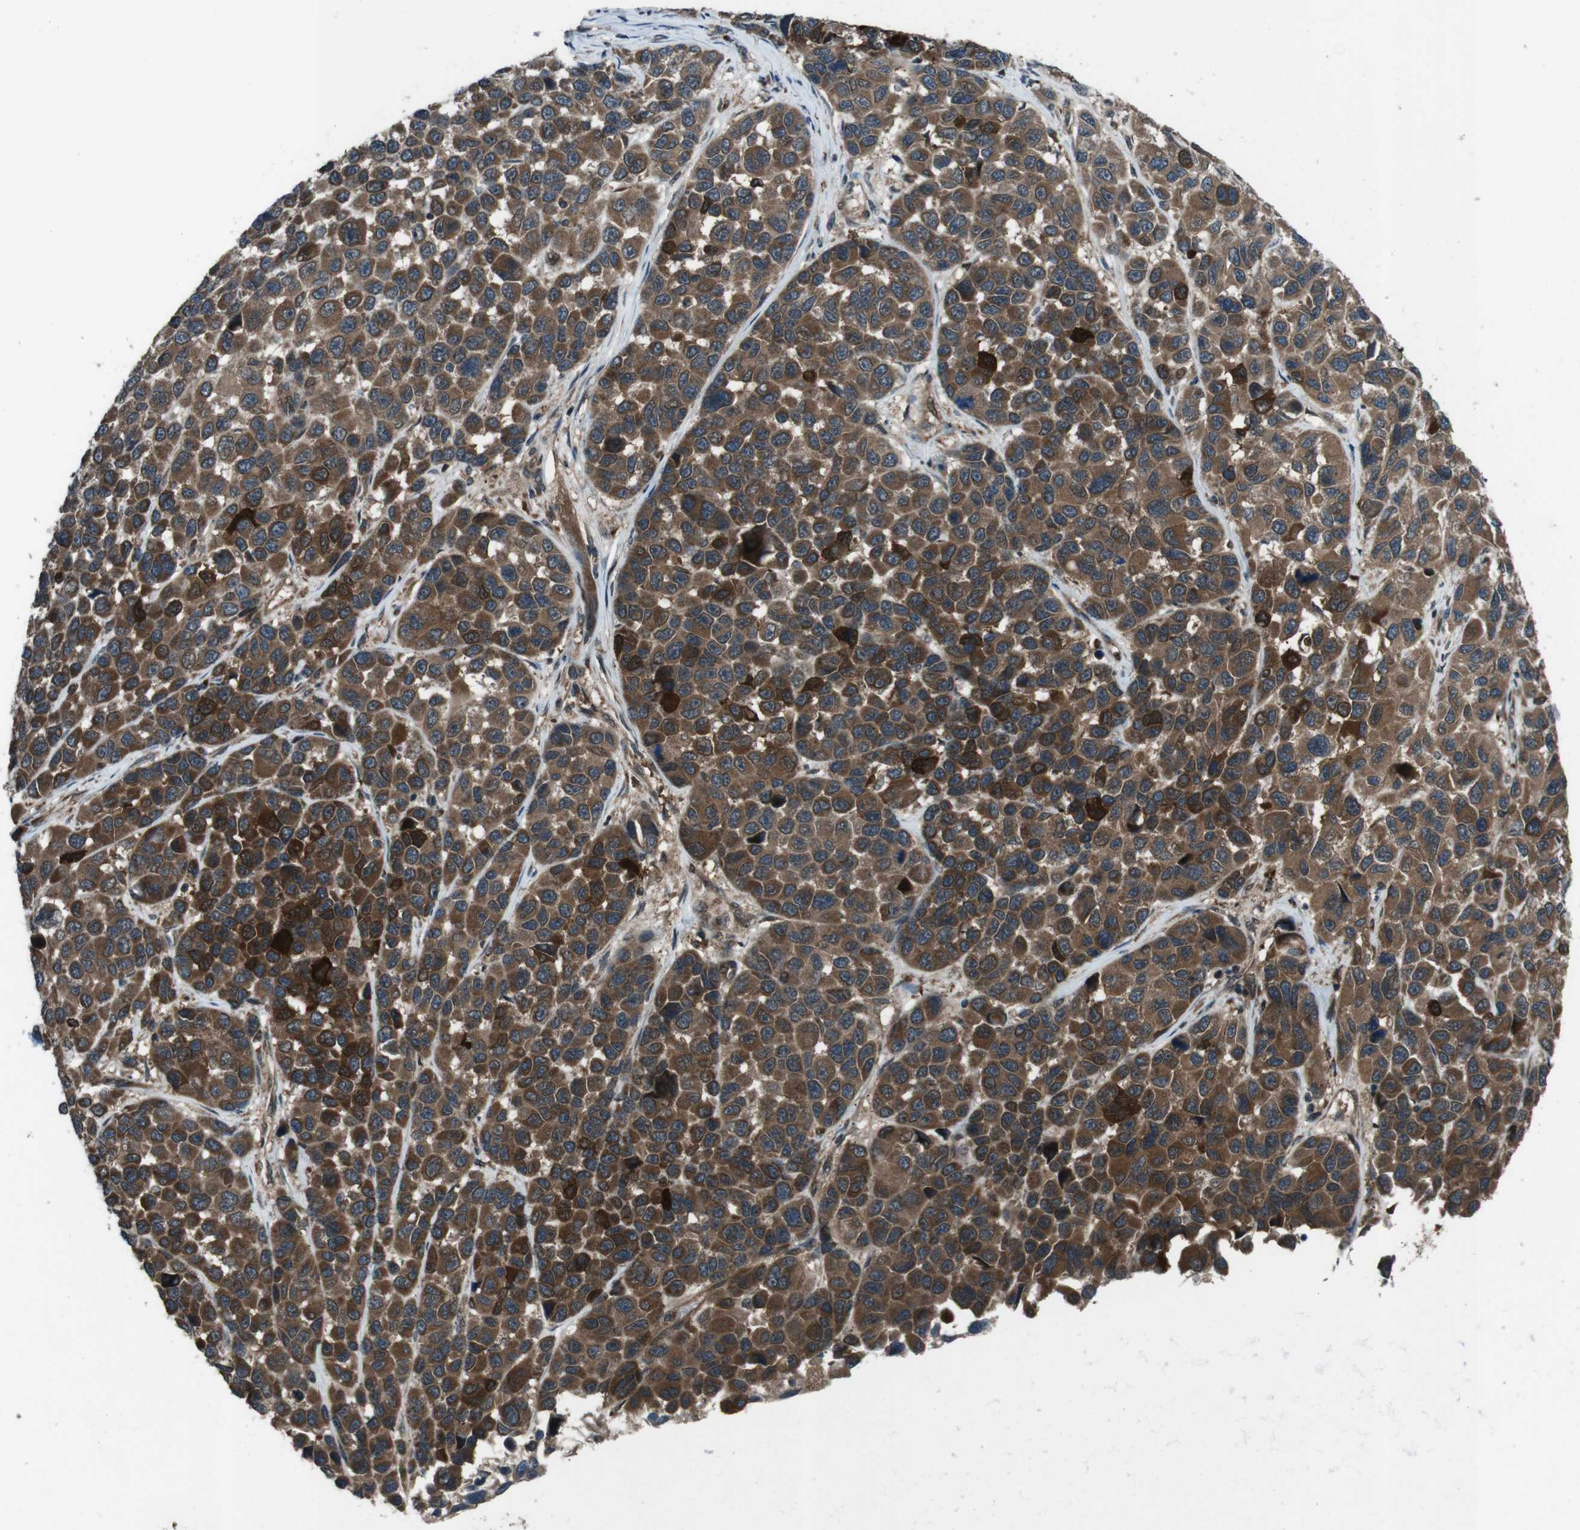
{"staining": {"intensity": "moderate", "quantity": ">75%", "location": "cytoplasmic/membranous"}, "tissue": "melanoma", "cell_type": "Tumor cells", "image_type": "cancer", "snomed": [{"axis": "morphology", "description": "Malignant melanoma, NOS"}, {"axis": "topography", "description": "Skin"}], "caption": "Immunohistochemical staining of melanoma shows medium levels of moderate cytoplasmic/membranous staining in about >75% of tumor cells.", "gene": "SLC27A4", "patient": {"sex": "male", "age": 53}}